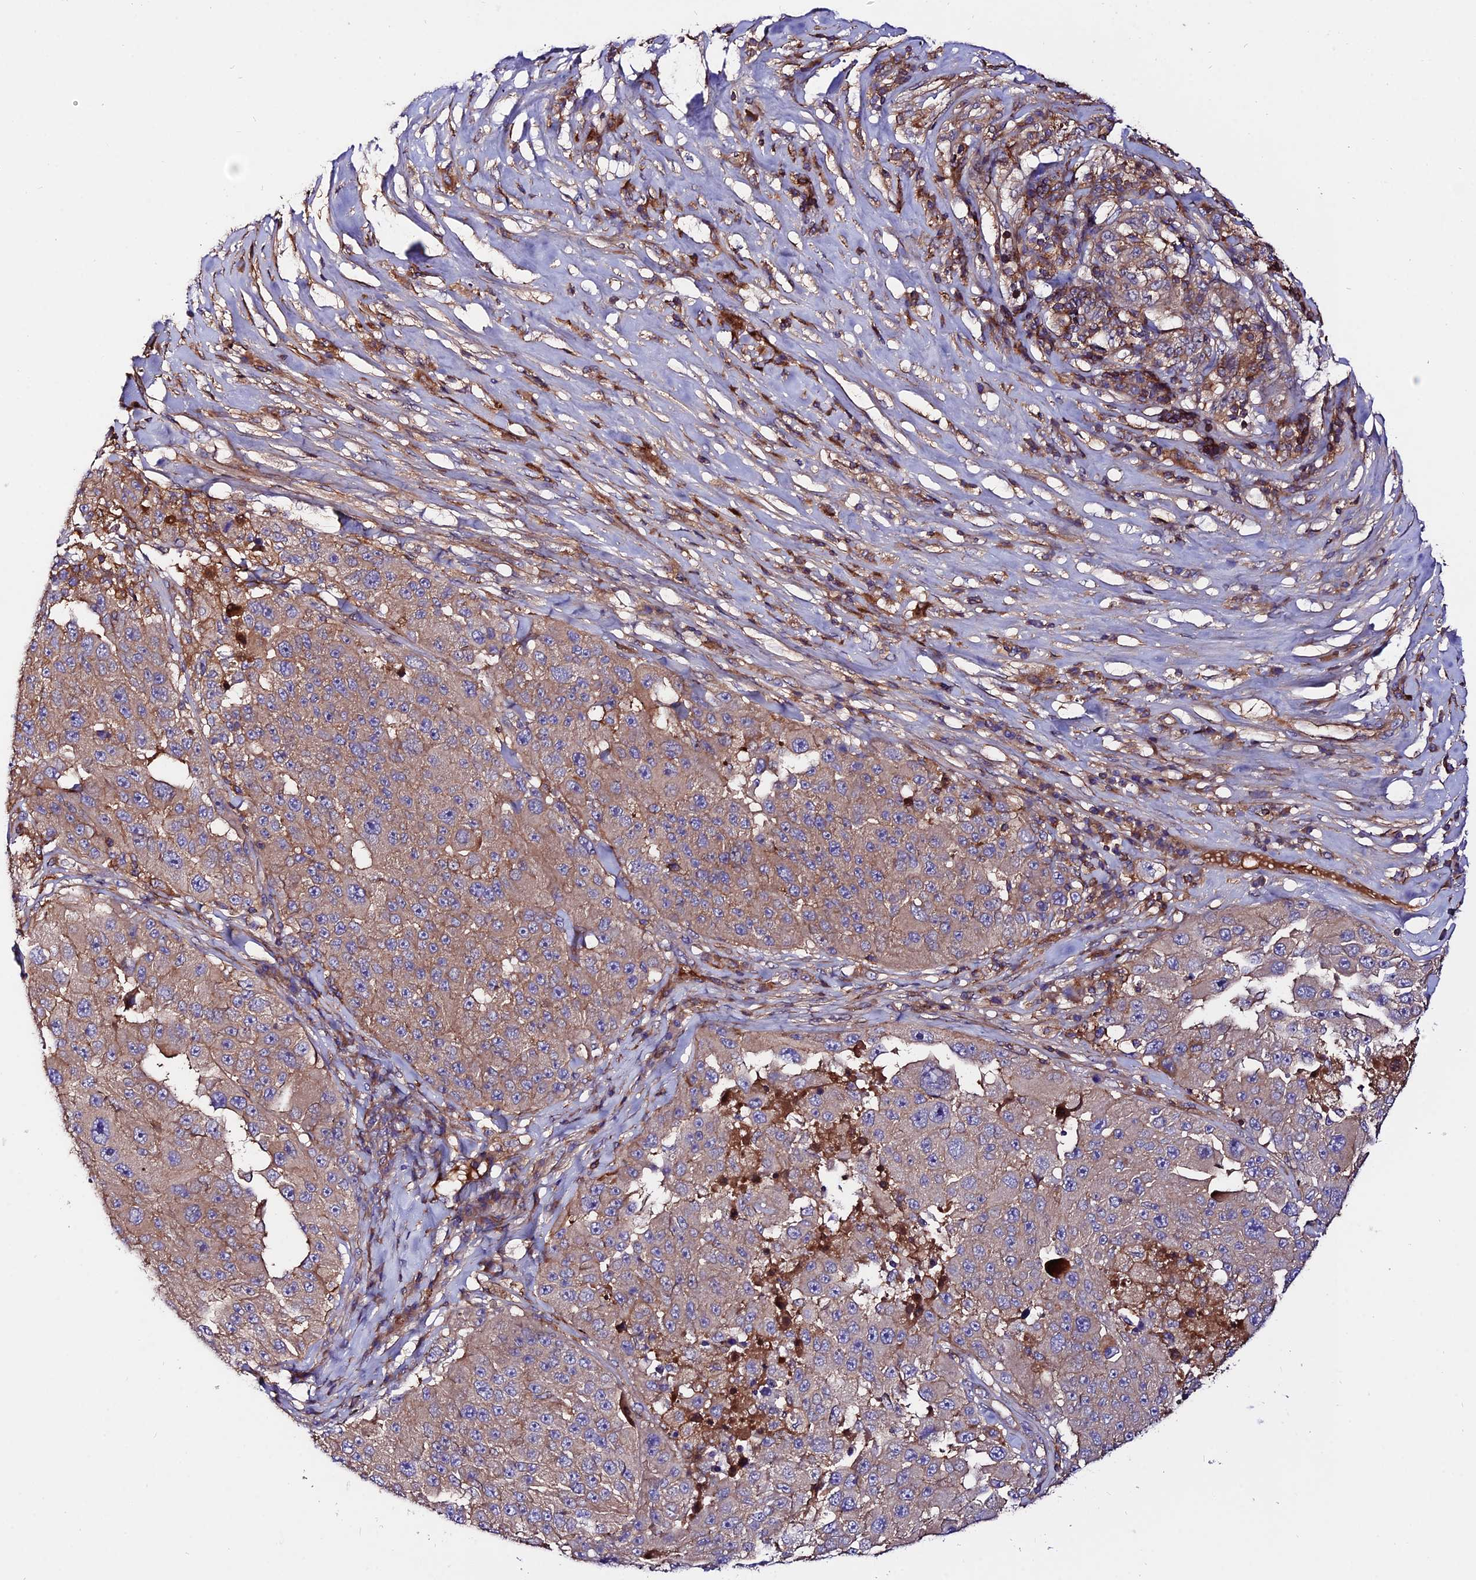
{"staining": {"intensity": "weak", "quantity": ">75%", "location": "cytoplasmic/membranous"}, "tissue": "melanoma", "cell_type": "Tumor cells", "image_type": "cancer", "snomed": [{"axis": "morphology", "description": "Malignant melanoma, Metastatic site"}, {"axis": "topography", "description": "Lymph node"}], "caption": "Protein positivity by immunohistochemistry (IHC) reveals weak cytoplasmic/membranous positivity in about >75% of tumor cells in melanoma.", "gene": "PYM1", "patient": {"sex": "male", "age": 62}}